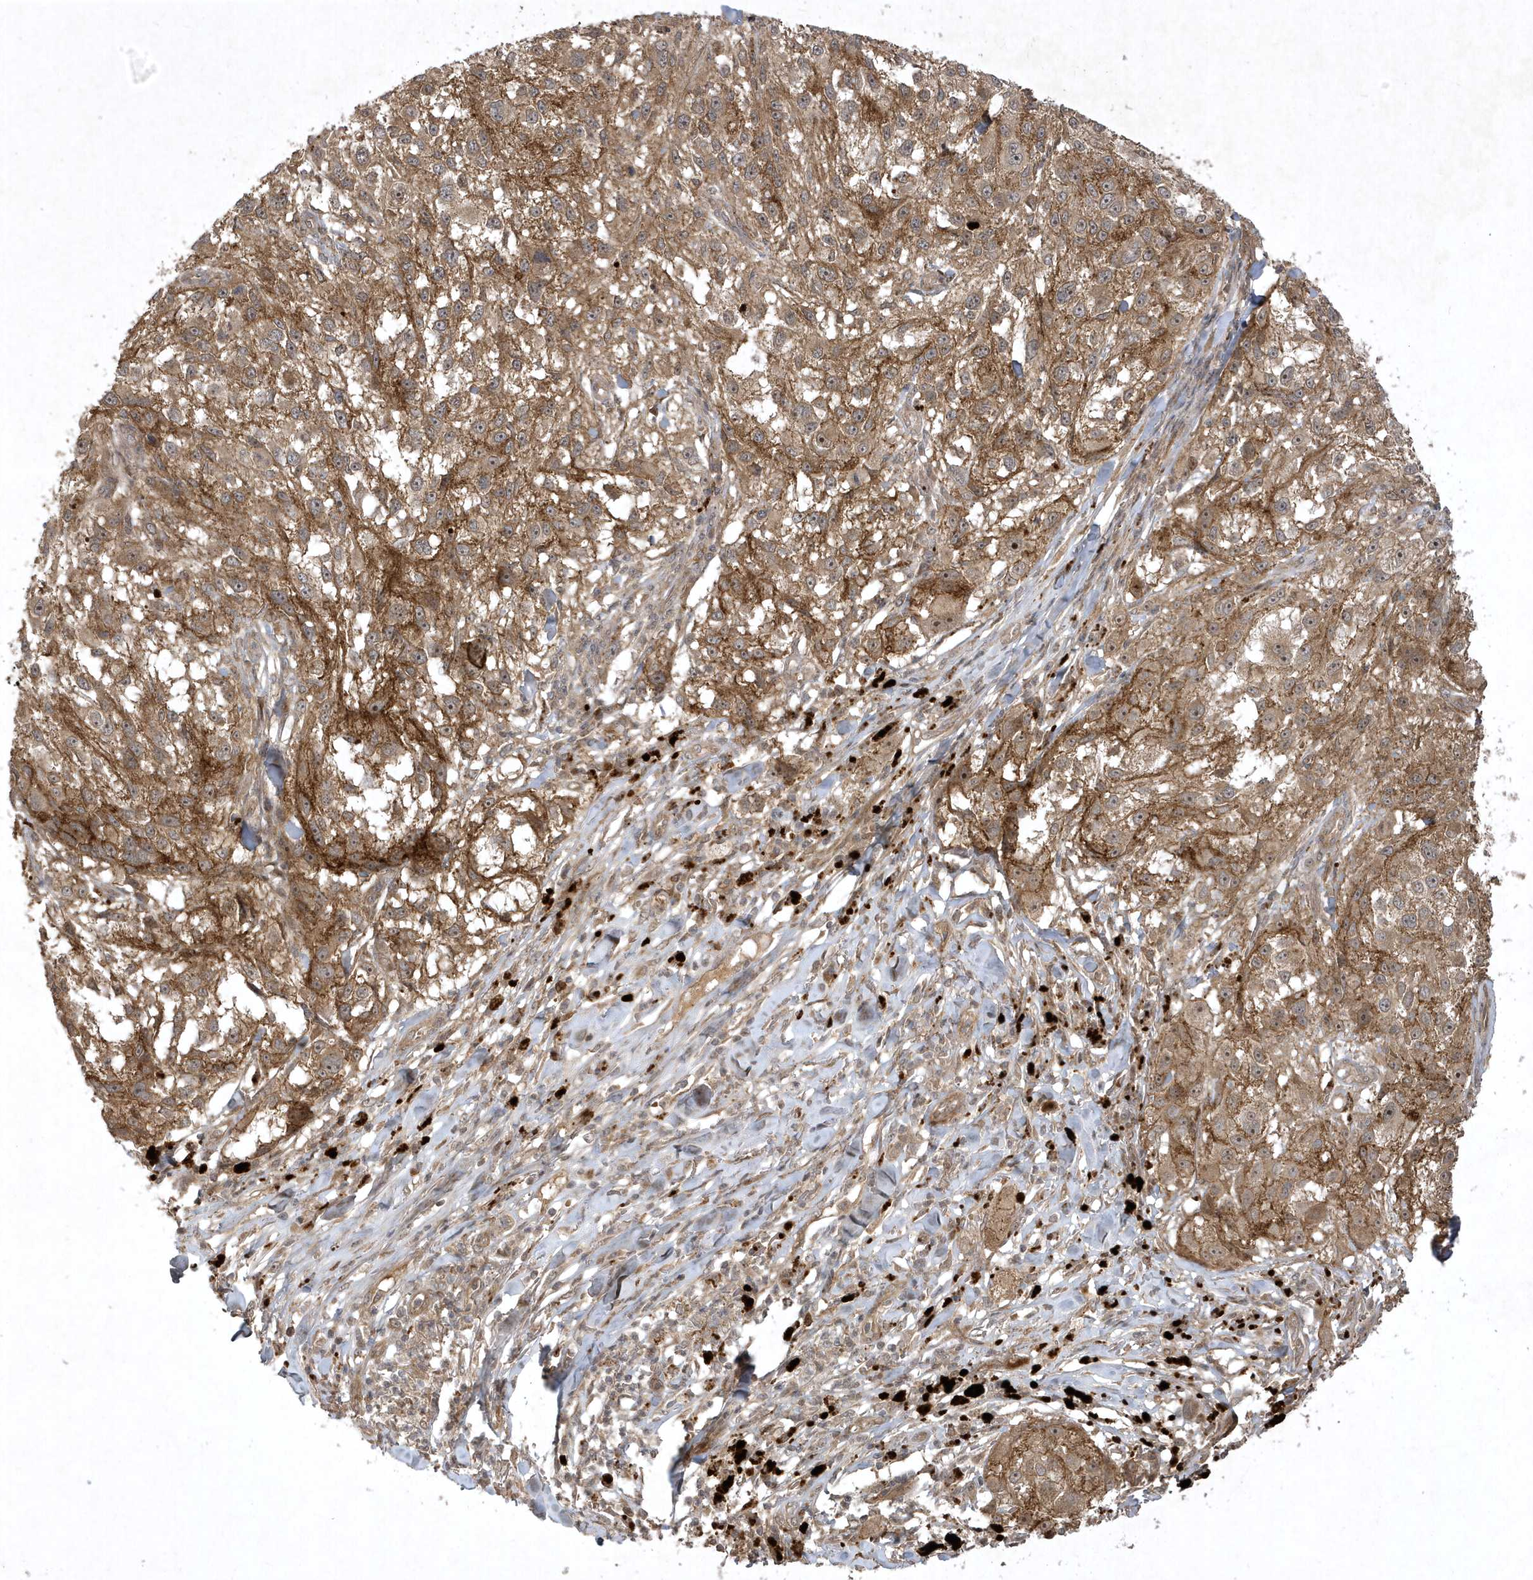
{"staining": {"intensity": "moderate", "quantity": ">75%", "location": "cytoplasmic/membranous,nuclear"}, "tissue": "melanoma", "cell_type": "Tumor cells", "image_type": "cancer", "snomed": [{"axis": "morphology", "description": "Necrosis, NOS"}, {"axis": "morphology", "description": "Malignant melanoma, NOS"}, {"axis": "topography", "description": "Skin"}], "caption": "Protein expression analysis of melanoma demonstrates moderate cytoplasmic/membranous and nuclear positivity in about >75% of tumor cells.", "gene": "FAM83C", "patient": {"sex": "female", "age": 87}}